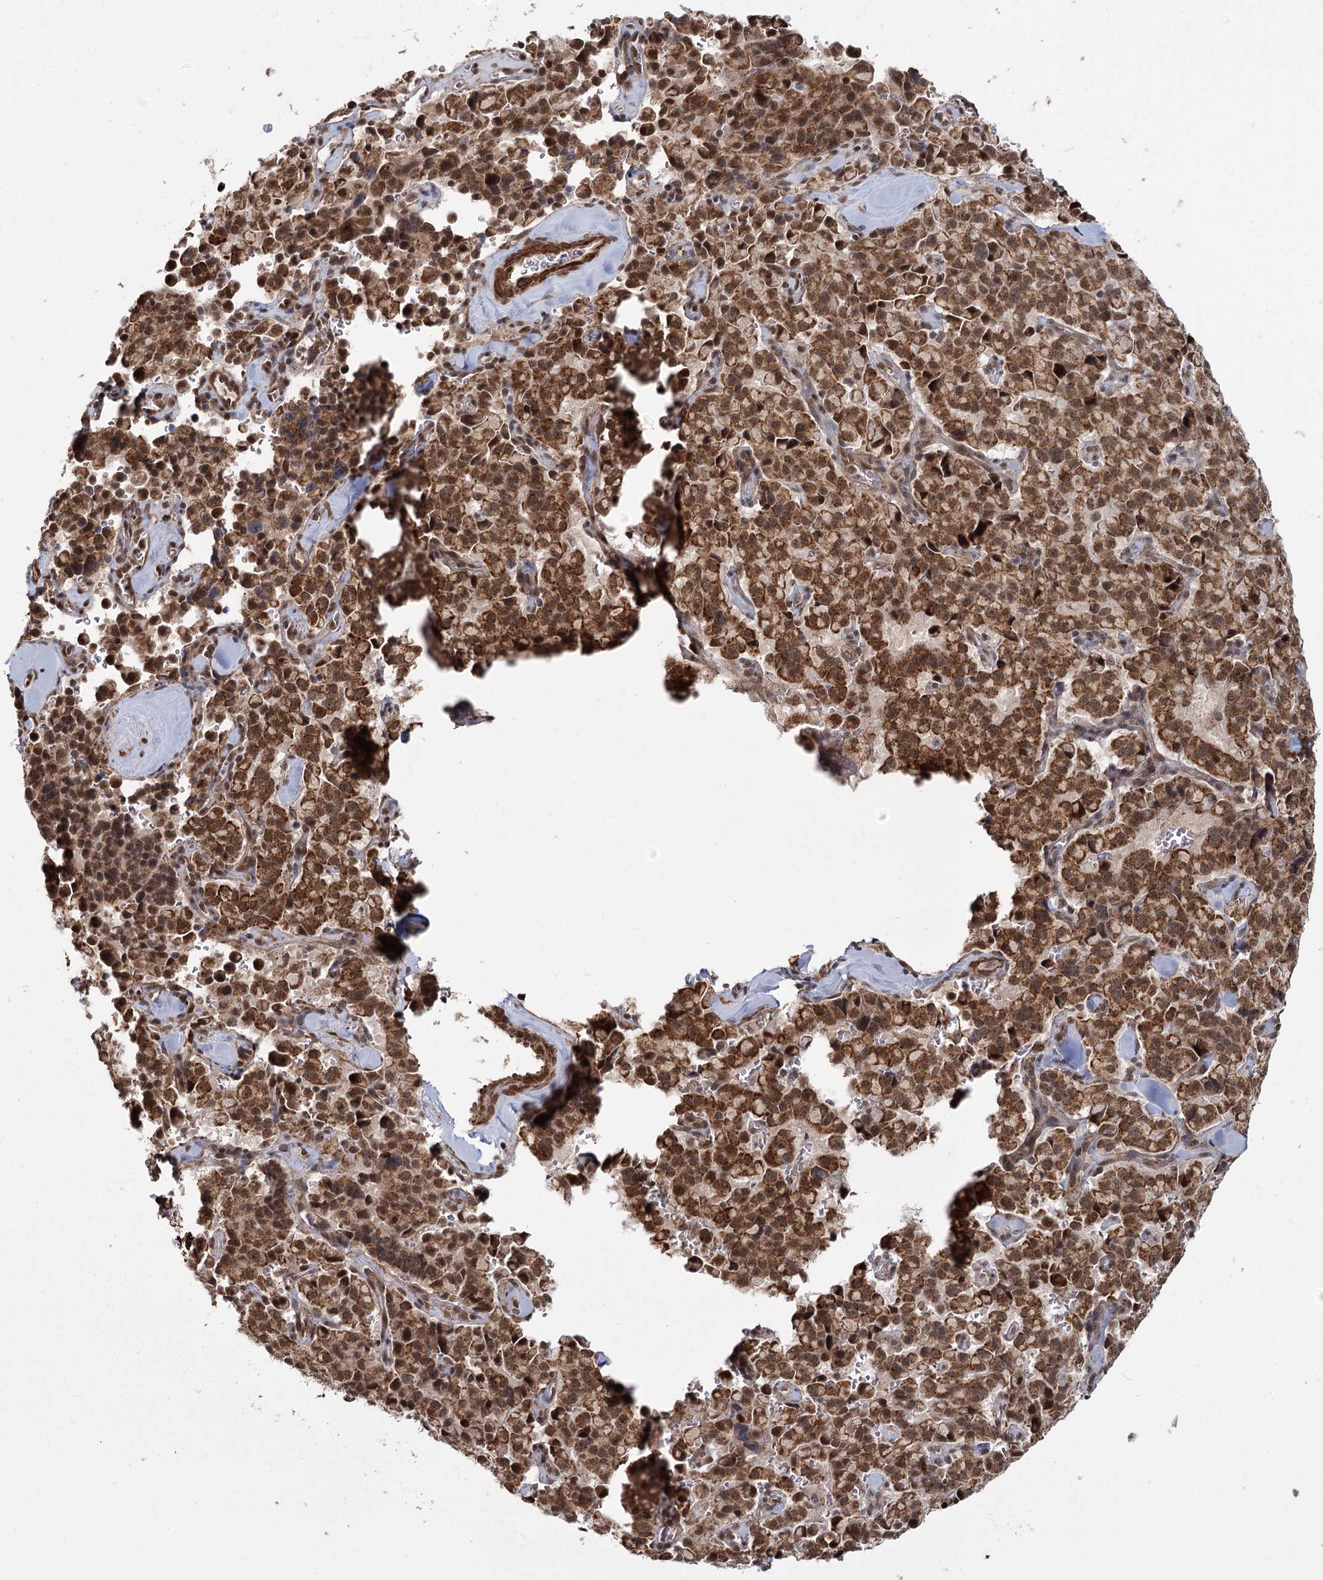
{"staining": {"intensity": "strong", "quantity": ">75%", "location": "cytoplasmic/membranous,nuclear"}, "tissue": "pancreatic cancer", "cell_type": "Tumor cells", "image_type": "cancer", "snomed": [{"axis": "morphology", "description": "Adenocarcinoma, NOS"}, {"axis": "topography", "description": "Pancreas"}], "caption": "Immunohistochemistry (IHC) histopathology image of neoplastic tissue: human adenocarcinoma (pancreatic) stained using IHC demonstrates high levels of strong protein expression localized specifically in the cytoplasmic/membranous and nuclear of tumor cells, appearing as a cytoplasmic/membranous and nuclear brown color.", "gene": "ZCCHC24", "patient": {"sex": "male", "age": 65}}